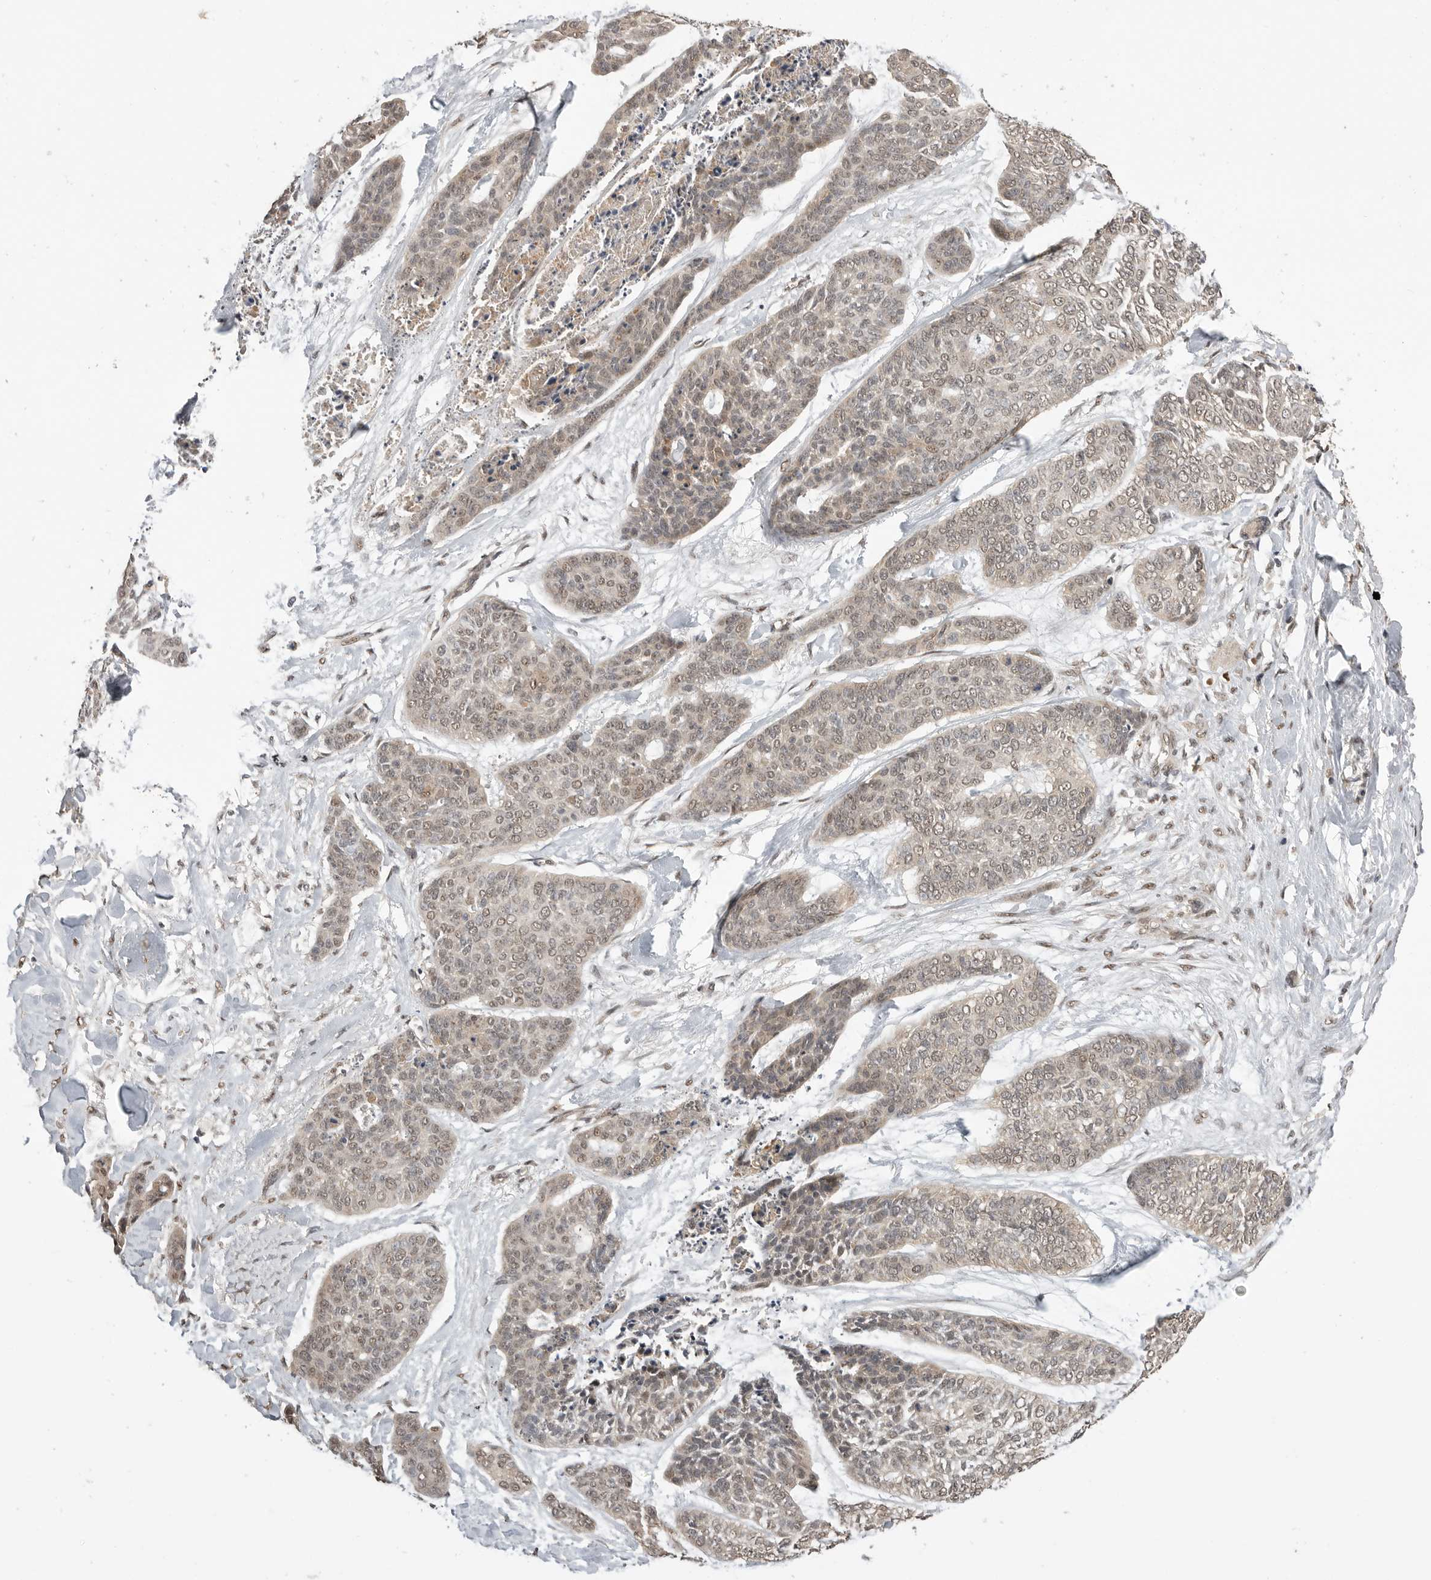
{"staining": {"intensity": "weak", "quantity": ">75%", "location": "nuclear"}, "tissue": "skin cancer", "cell_type": "Tumor cells", "image_type": "cancer", "snomed": [{"axis": "morphology", "description": "Basal cell carcinoma"}, {"axis": "topography", "description": "Skin"}], "caption": "Immunohistochemistry (IHC) of human basal cell carcinoma (skin) shows low levels of weak nuclear staining in approximately >75% of tumor cells.", "gene": "ASPSCR1", "patient": {"sex": "female", "age": 64}}